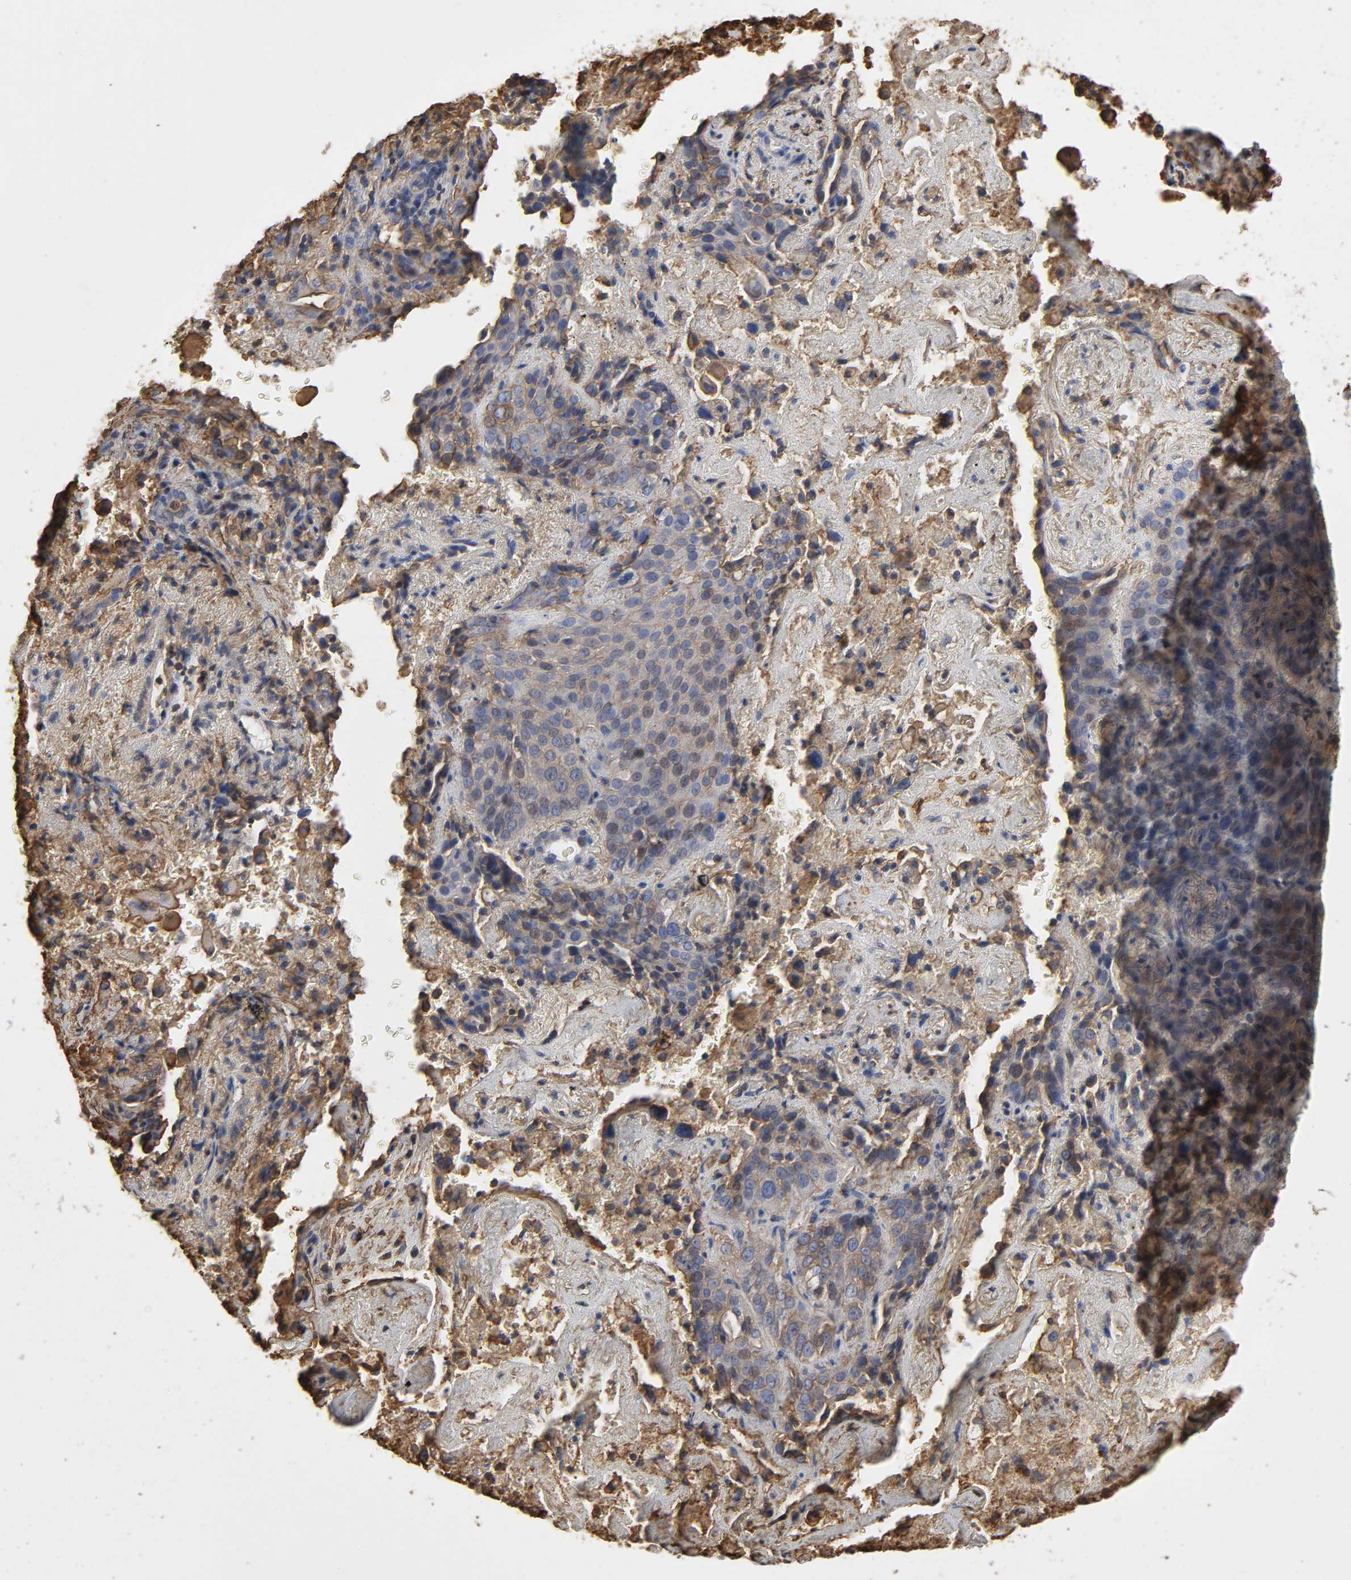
{"staining": {"intensity": "weak", "quantity": "<25%", "location": "cytoplasmic/membranous,nuclear"}, "tissue": "lung cancer", "cell_type": "Tumor cells", "image_type": "cancer", "snomed": [{"axis": "morphology", "description": "Squamous cell carcinoma, NOS"}, {"axis": "topography", "description": "Lung"}], "caption": "An immunohistochemistry (IHC) image of lung squamous cell carcinoma is shown. There is no staining in tumor cells of lung squamous cell carcinoma.", "gene": "ANXA2", "patient": {"sex": "male", "age": 54}}